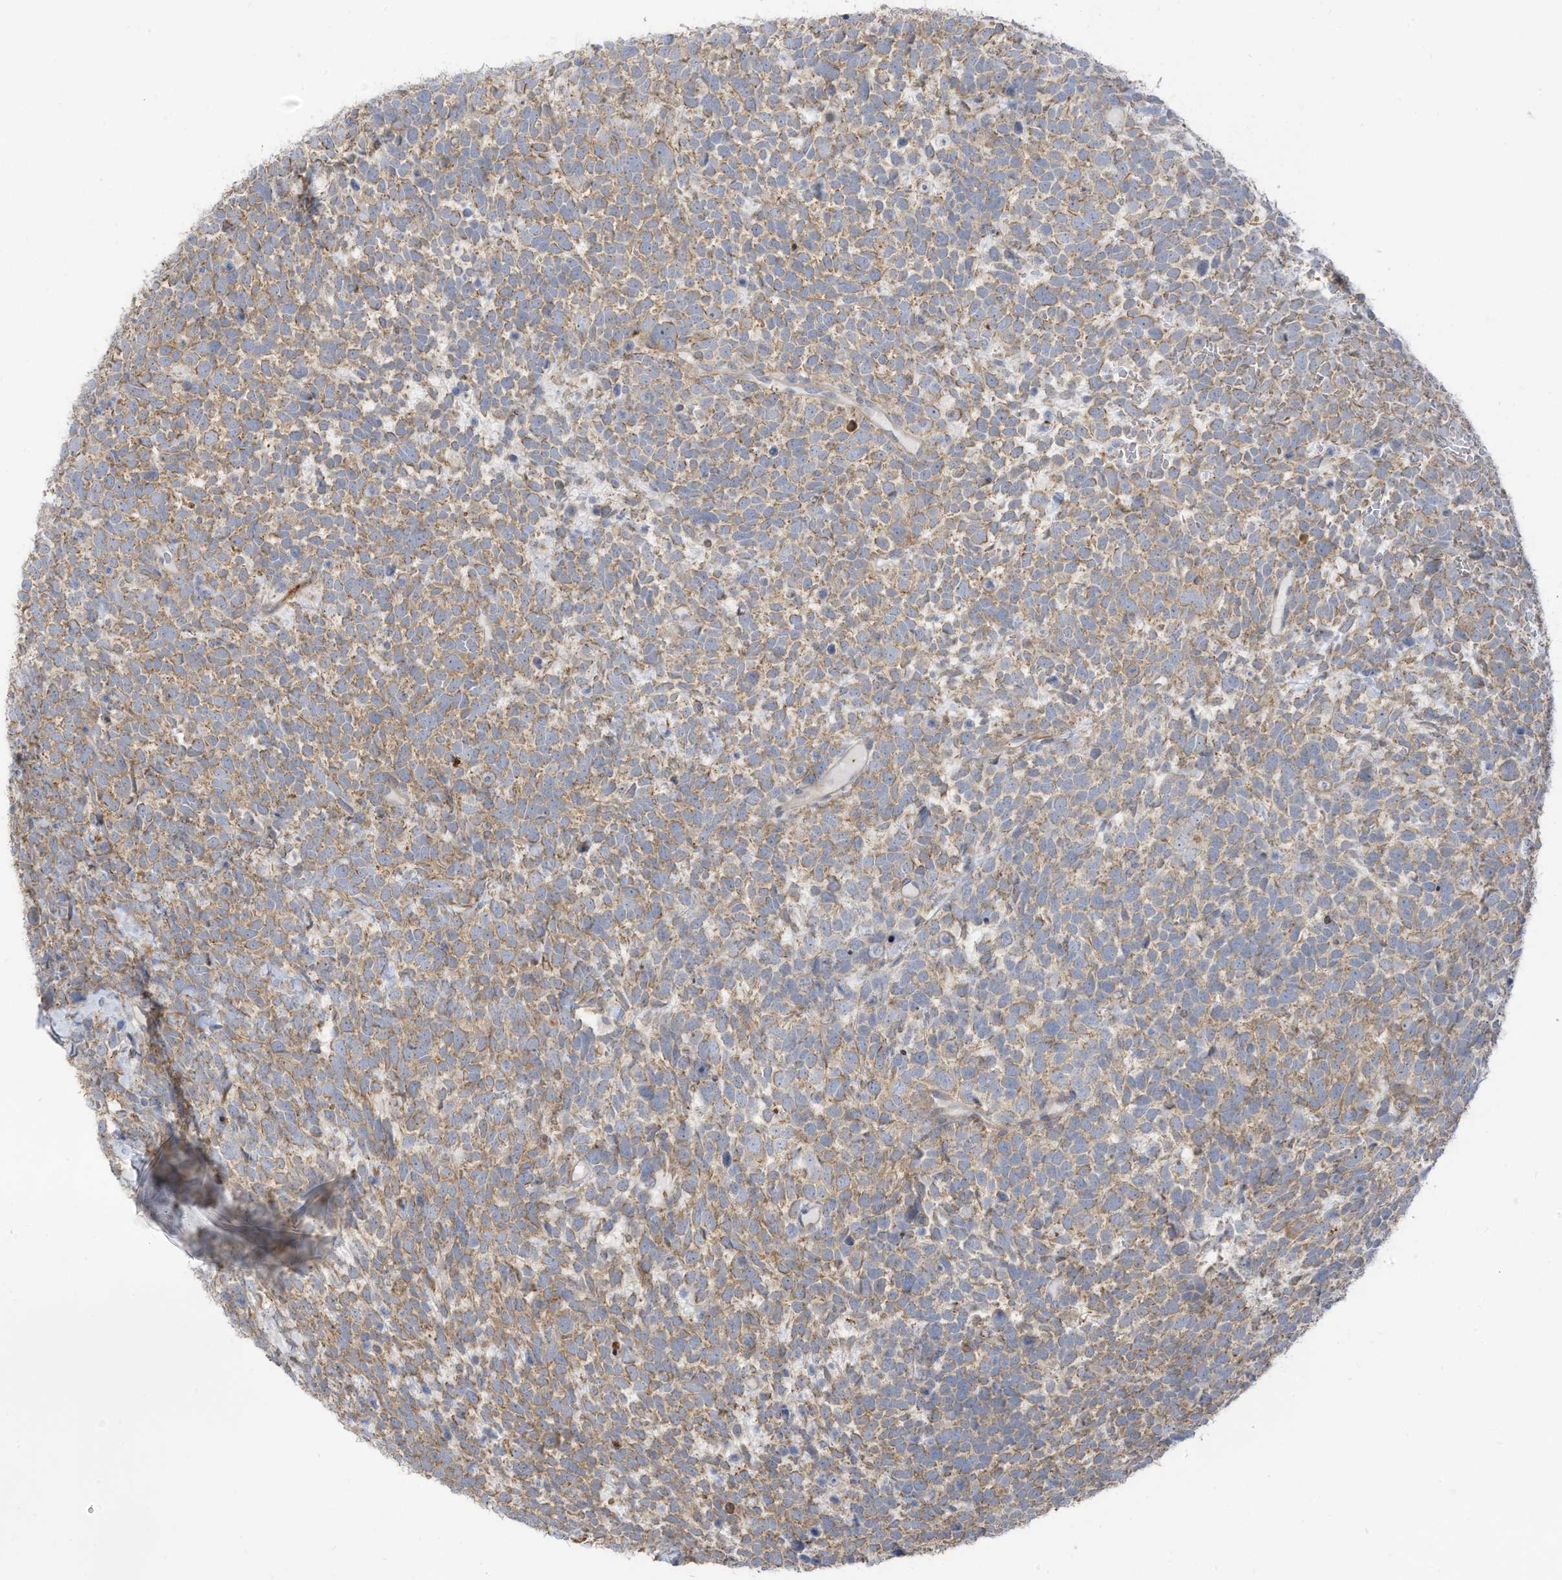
{"staining": {"intensity": "moderate", "quantity": ">75%", "location": "cytoplasmic/membranous"}, "tissue": "urothelial cancer", "cell_type": "Tumor cells", "image_type": "cancer", "snomed": [{"axis": "morphology", "description": "Urothelial carcinoma, High grade"}, {"axis": "topography", "description": "Urinary bladder"}], "caption": "A photomicrograph showing moderate cytoplasmic/membranous expression in about >75% of tumor cells in urothelial cancer, as visualized by brown immunohistochemical staining.", "gene": "GTPBP2", "patient": {"sex": "female", "age": 82}}